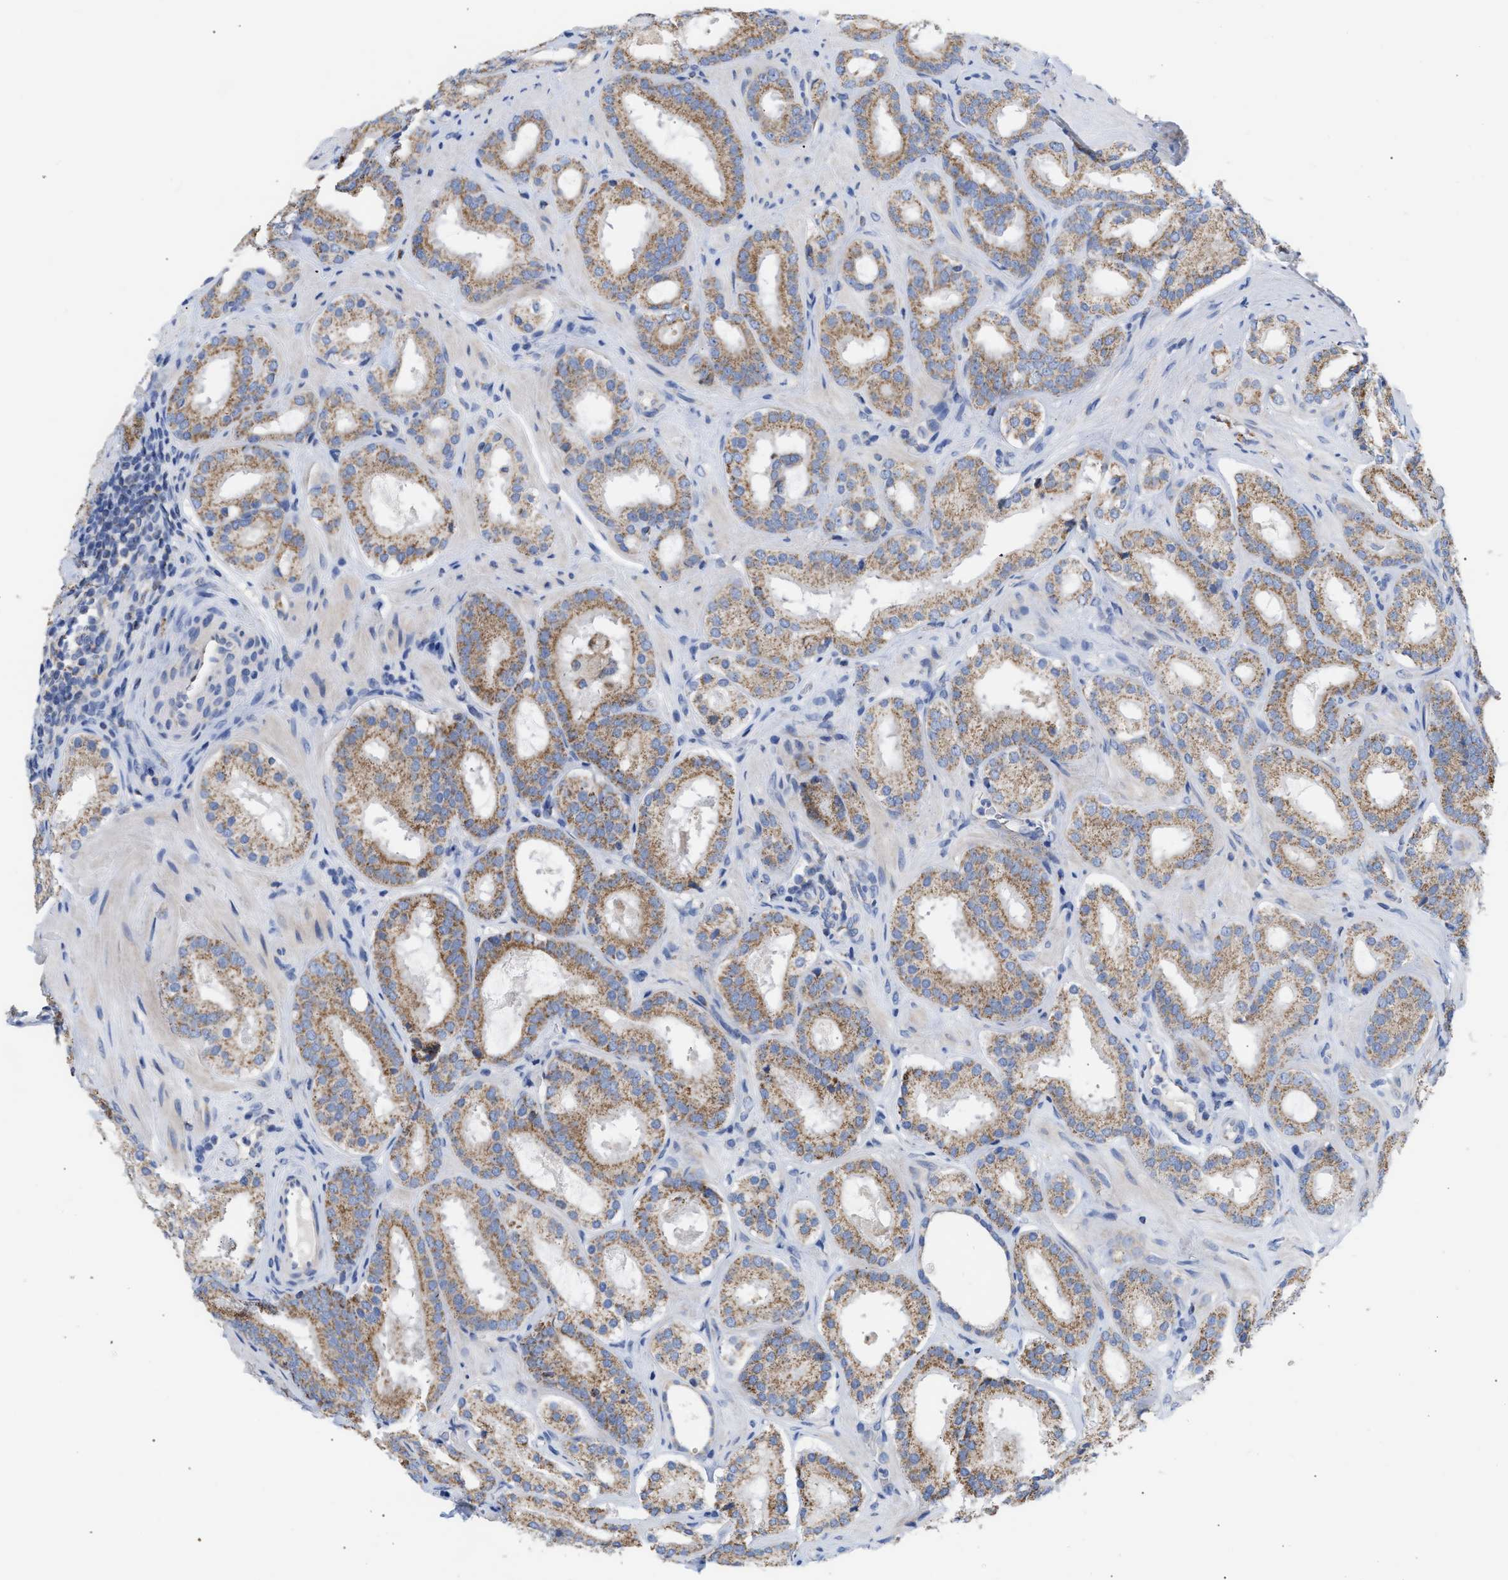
{"staining": {"intensity": "moderate", "quantity": ">75%", "location": "cytoplasmic/membranous"}, "tissue": "prostate cancer", "cell_type": "Tumor cells", "image_type": "cancer", "snomed": [{"axis": "morphology", "description": "Adenocarcinoma, Low grade"}, {"axis": "topography", "description": "Prostate"}], "caption": "Brown immunohistochemical staining in prostate adenocarcinoma (low-grade) demonstrates moderate cytoplasmic/membranous expression in approximately >75% of tumor cells. The staining is performed using DAB brown chromogen to label protein expression. The nuclei are counter-stained blue using hematoxylin.", "gene": "ACOT13", "patient": {"sex": "male", "age": 69}}